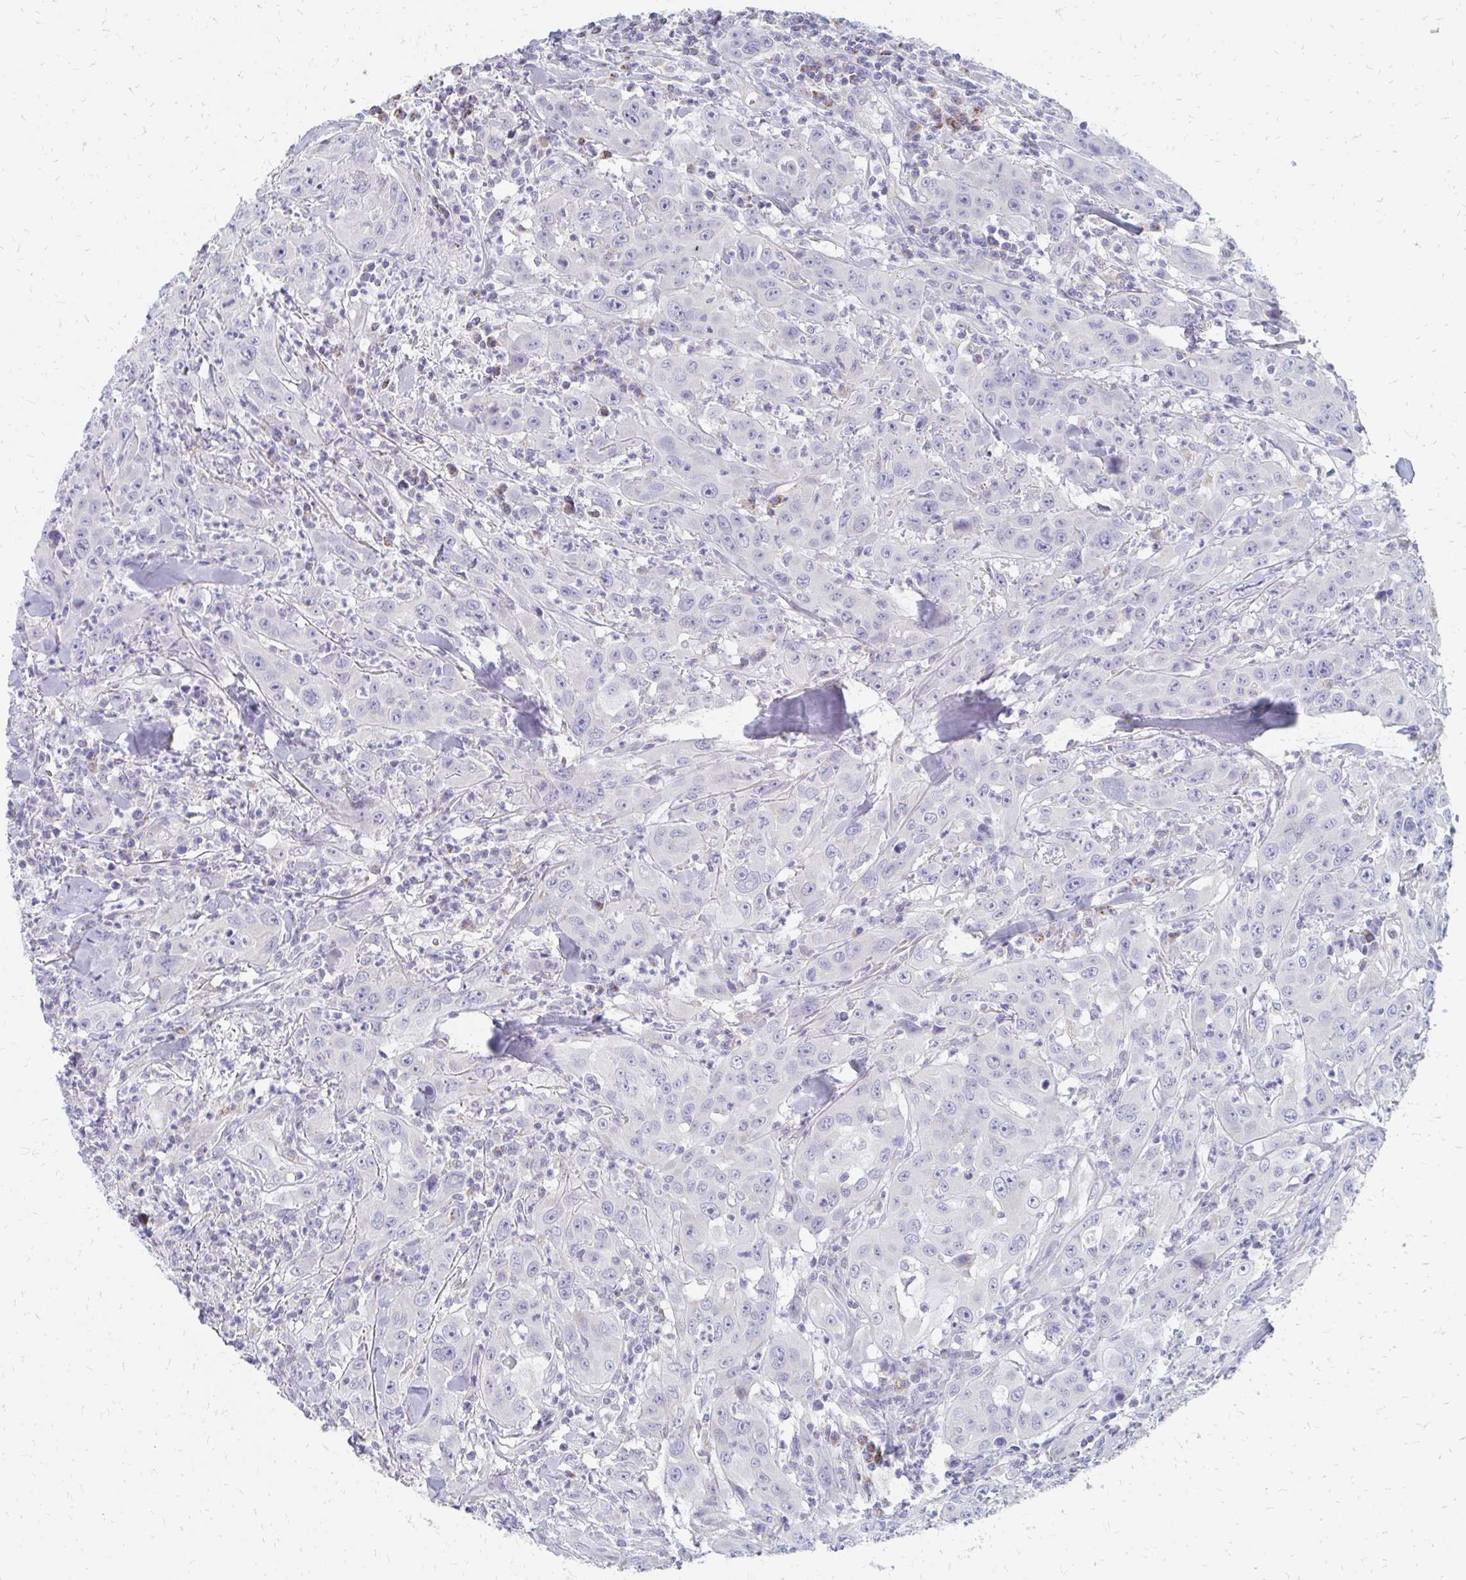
{"staining": {"intensity": "negative", "quantity": "none", "location": "none"}, "tissue": "head and neck cancer", "cell_type": "Tumor cells", "image_type": "cancer", "snomed": [{"axis": "morphology", "description": "Squamous cell carcinoma, NOS"}, {"axis": "topography", "description": "Skin"}, {"axis": "topography", "description": "Head-Neck"}], "caption": "The micrograph shows no staining of tumor cells in head and neck cancer (squamous cell carcinoma).", "gene": "OR10V1", "patient": {"sex": "male", "age": 80}}